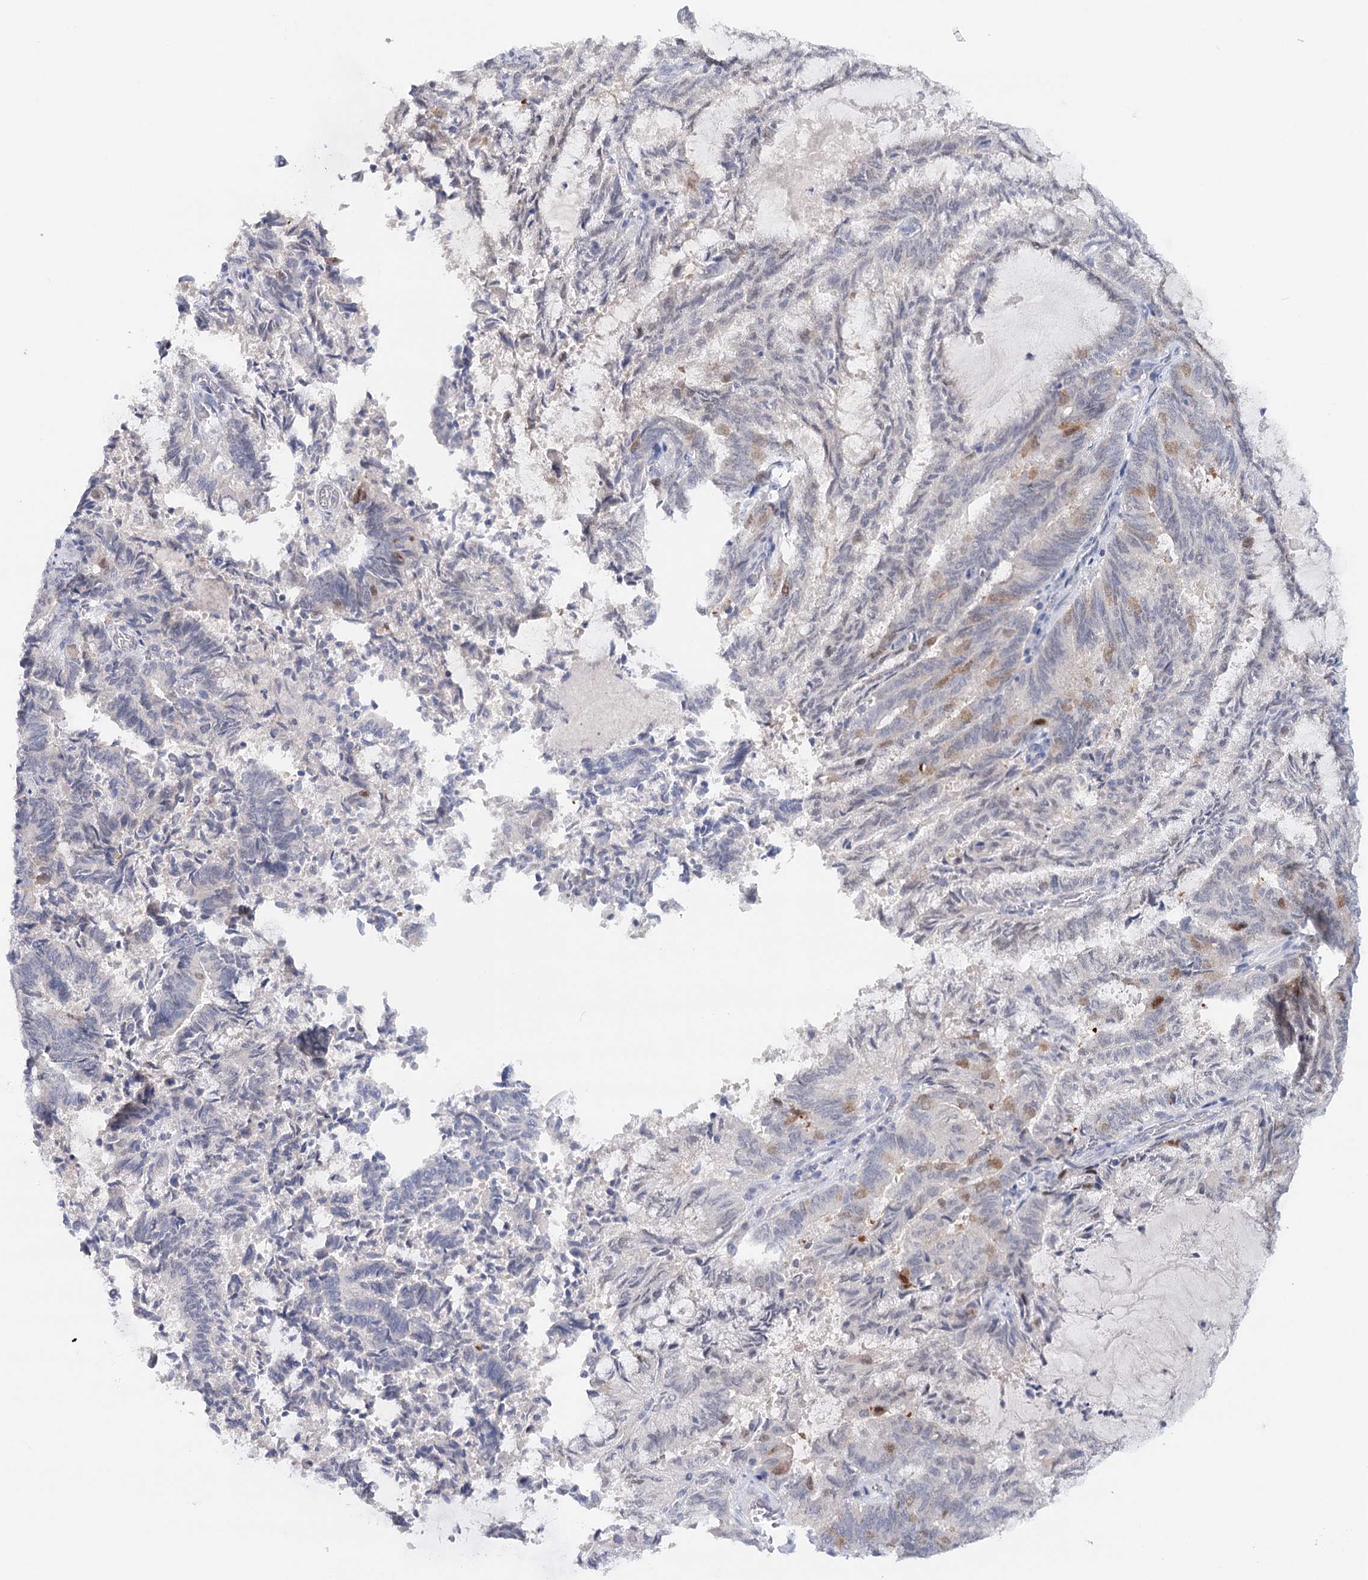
{"staining": {"intensity": "negative", "quantity": "none", "location": "none"}, "tissue": "endometrial cancer", "cell_type": "Tumor cells", "image_type": "cancer", "snomed": [{"axis": "morphology", "description": "Adenocarcinoma, NOS"}, {"axis": "topography", "description": "Endometrium"}], "caption": "The IHC photomicrograph has no significant expression in tumor cells of adenocarcinoma (endometrial) tissue.", "gene": "HSPA4L", "patient": {"sex": "female", "age": 80}}